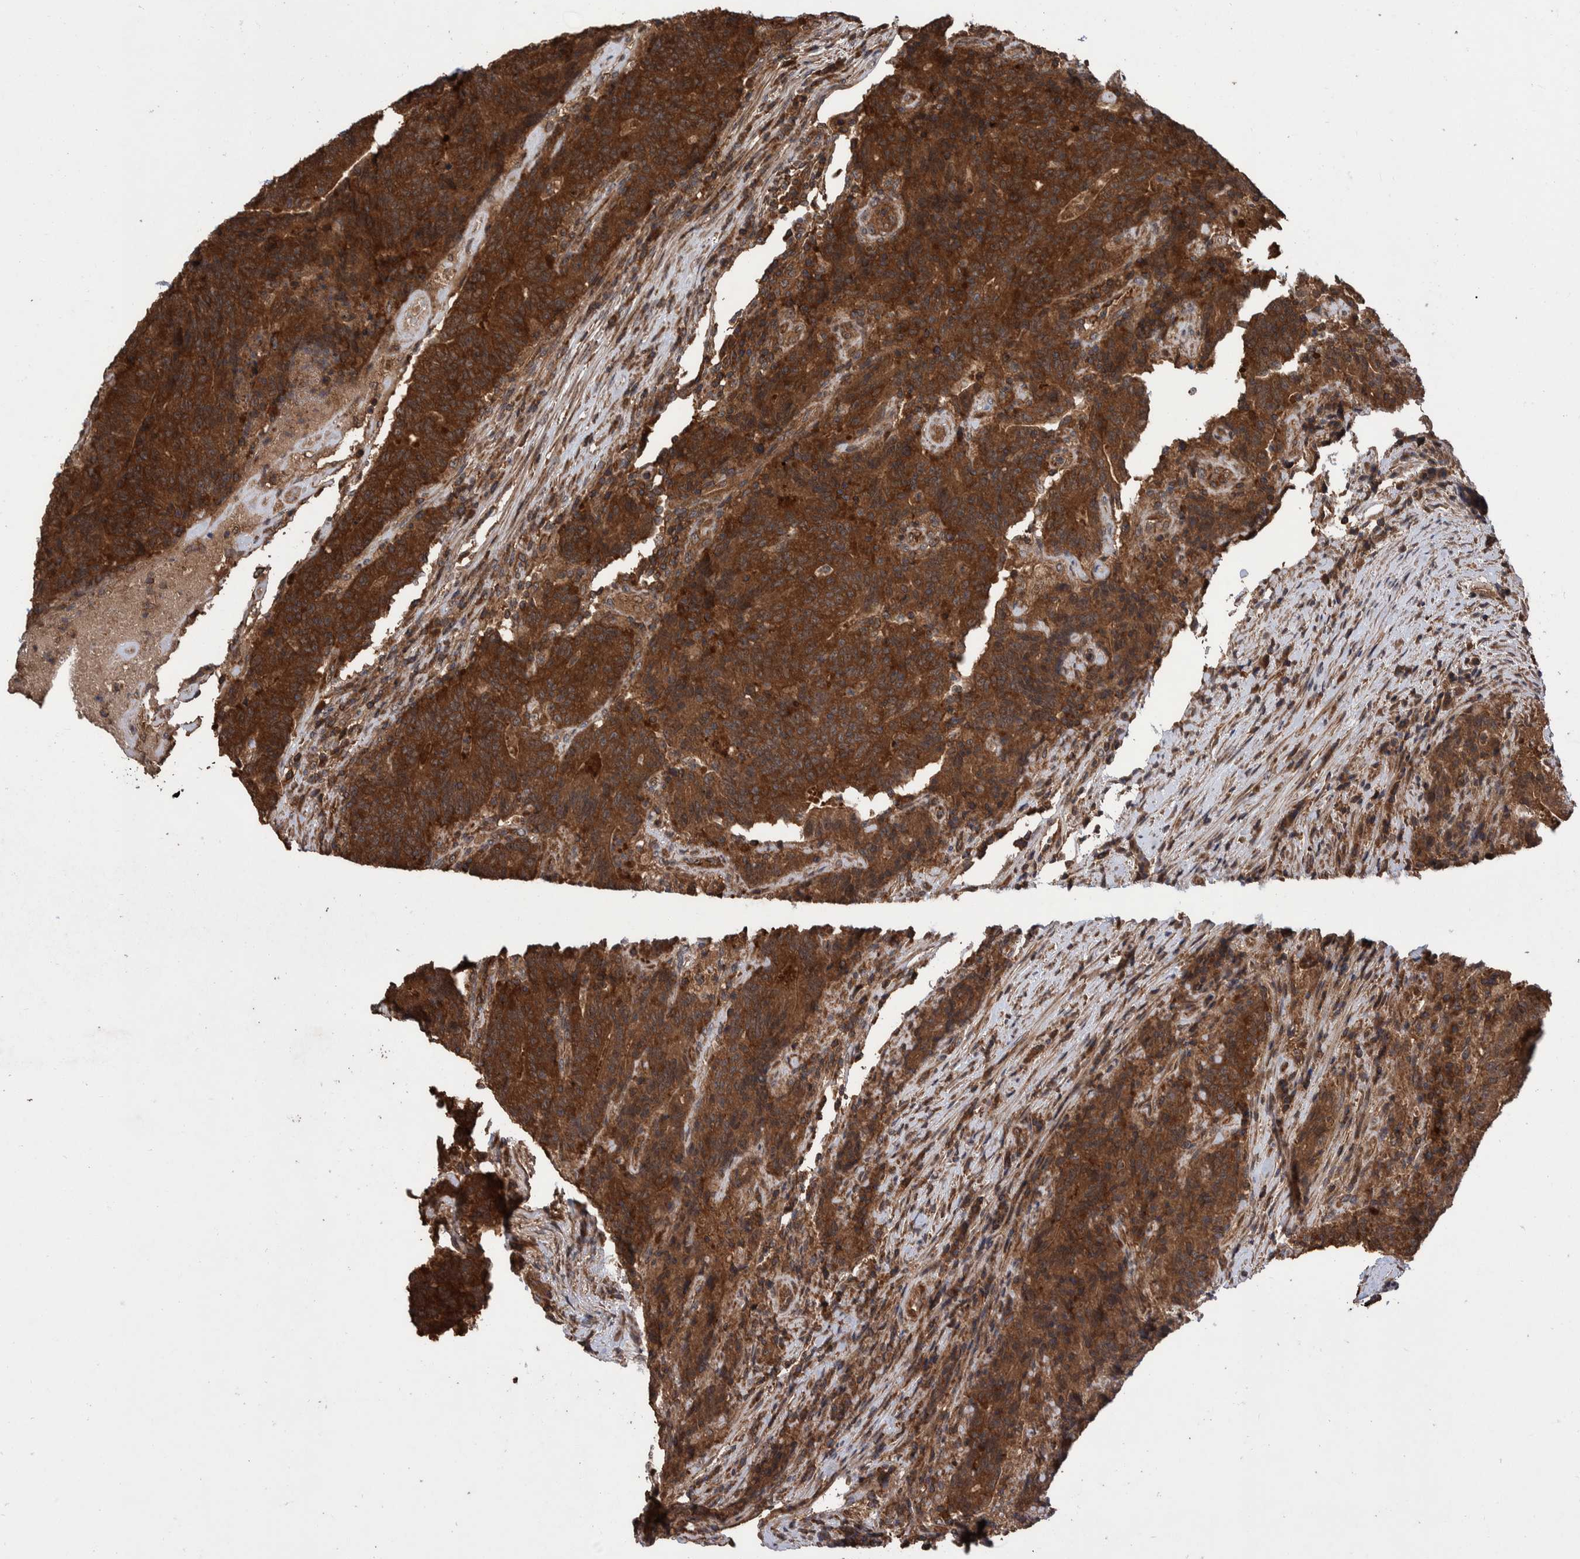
{"staining": {"intensity": "strong", "quantity": ">75%", "location": "cytoplasmic/membranous"}, "tissue": "colorectal cancer", "cell_type": "Tumor cells", "image_type": "cancer", "snomed": [{"axis": "morphology", "description": "Normal tissue, NOS"}, {"axis": "morphology", "description": "Adenocarcinoma, NOS"}, {"axis": "topography", "description": "Colon"}], "caption": "Protein positivity by immunohistochemistry exhibits strong cytoplasmic/membranous positivity in about >75% of tumor cells in colorectal adenocarcinoma.", "gene": "VBP1", "patient": {"sex": "female", "age": 75}}